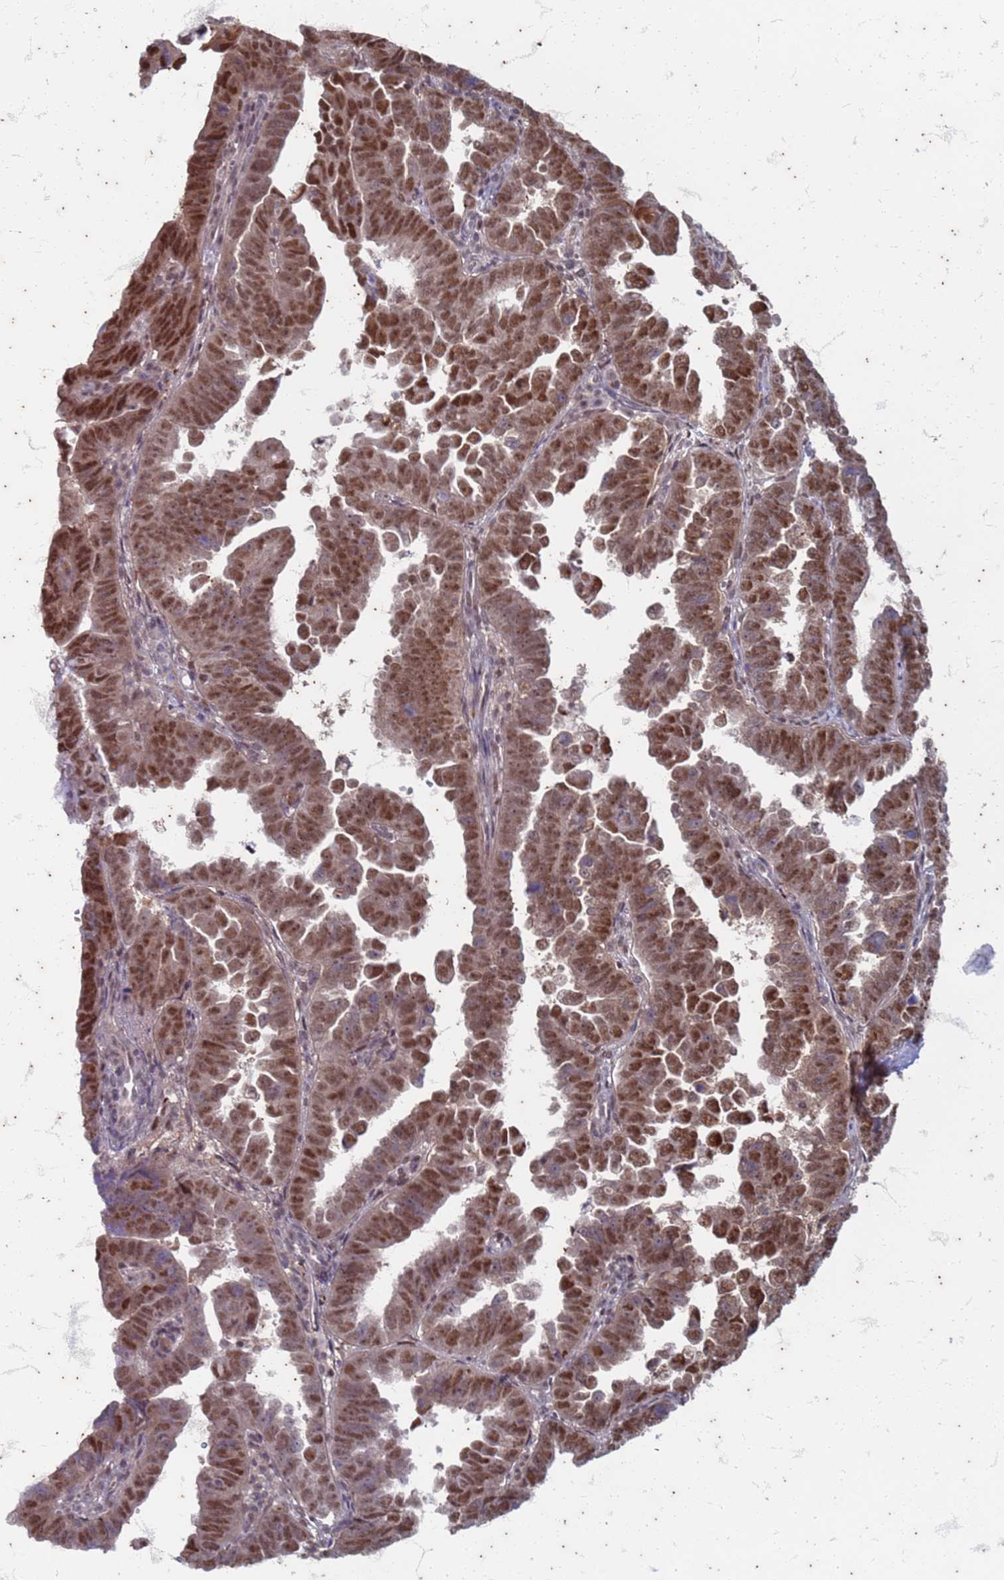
{"staining": {"intensity": "strong", "quantity": ">75%", "location": "nuclear"}, "tissue": "endometrial cancer", "cell_type": "Tumor cells", "image_type": "cancer", "snomed": [{"axis": "morphology", "description": "Adenocarcinoma, NOS"}, {"axis": "topography", "description": "Endometrium"}], "caption": "Brown immunohistochemical staining in human adenocarcinoma (endometrial) exhibits strong nuclear expression in about >75% of tumor cells. (Brightfield microscopy of DAB IHC at high magnification).", "gene": "TRMT6", "patient": {"sex": "female", "age": 75}}